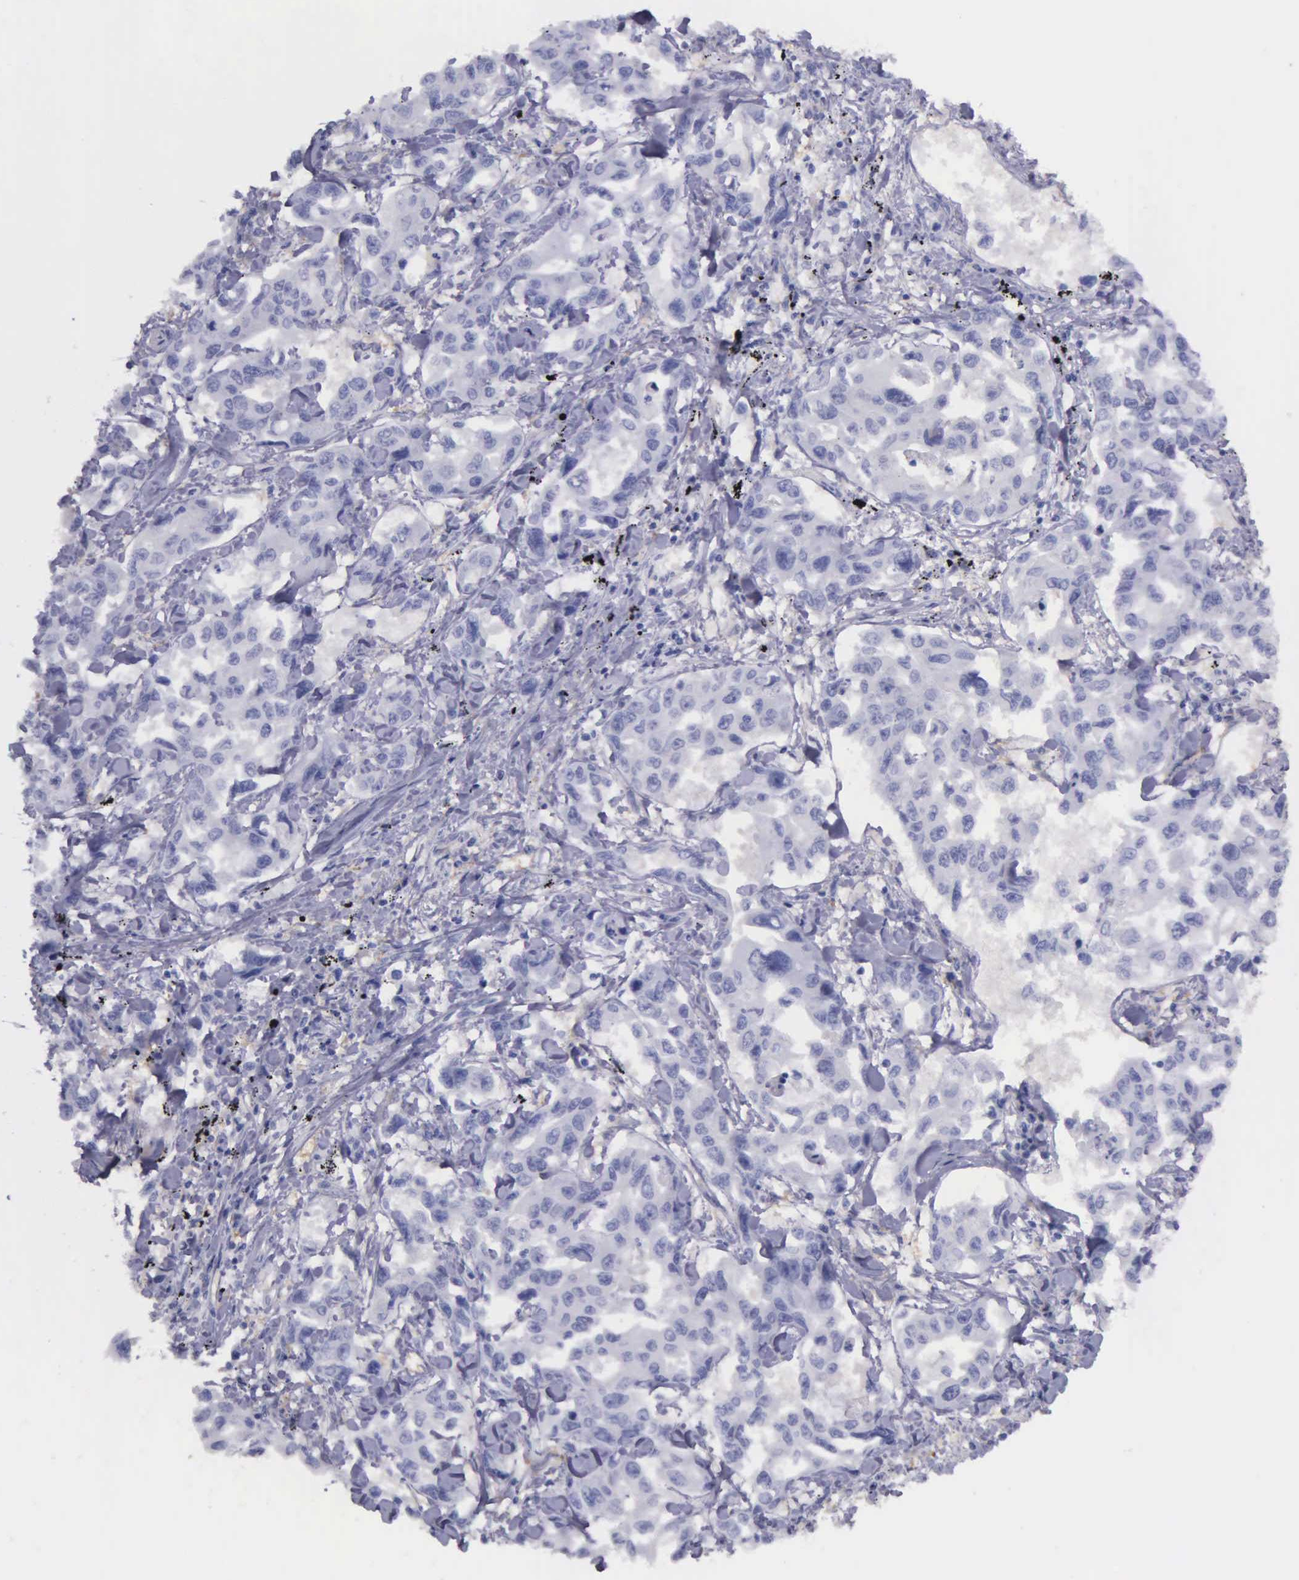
{"staining": {"intensity": "negative", "quantity": "none", "location": "none"}, "tissue": "lung cancer", "cell_type": "Tumor cells", "image_type": "cancer", "snomed": [{"axis": "morphology", "description": "Adenocarcinoma, NOS"}, {"axis": "topography", "description": "Lung"}], "caption": "This is an immunohistochemistry image of human lung adenocarcinoma. There is no expression in tumor cells.", "gene": "GSTT2", "patient": {"sex": "male", "age": 64}}